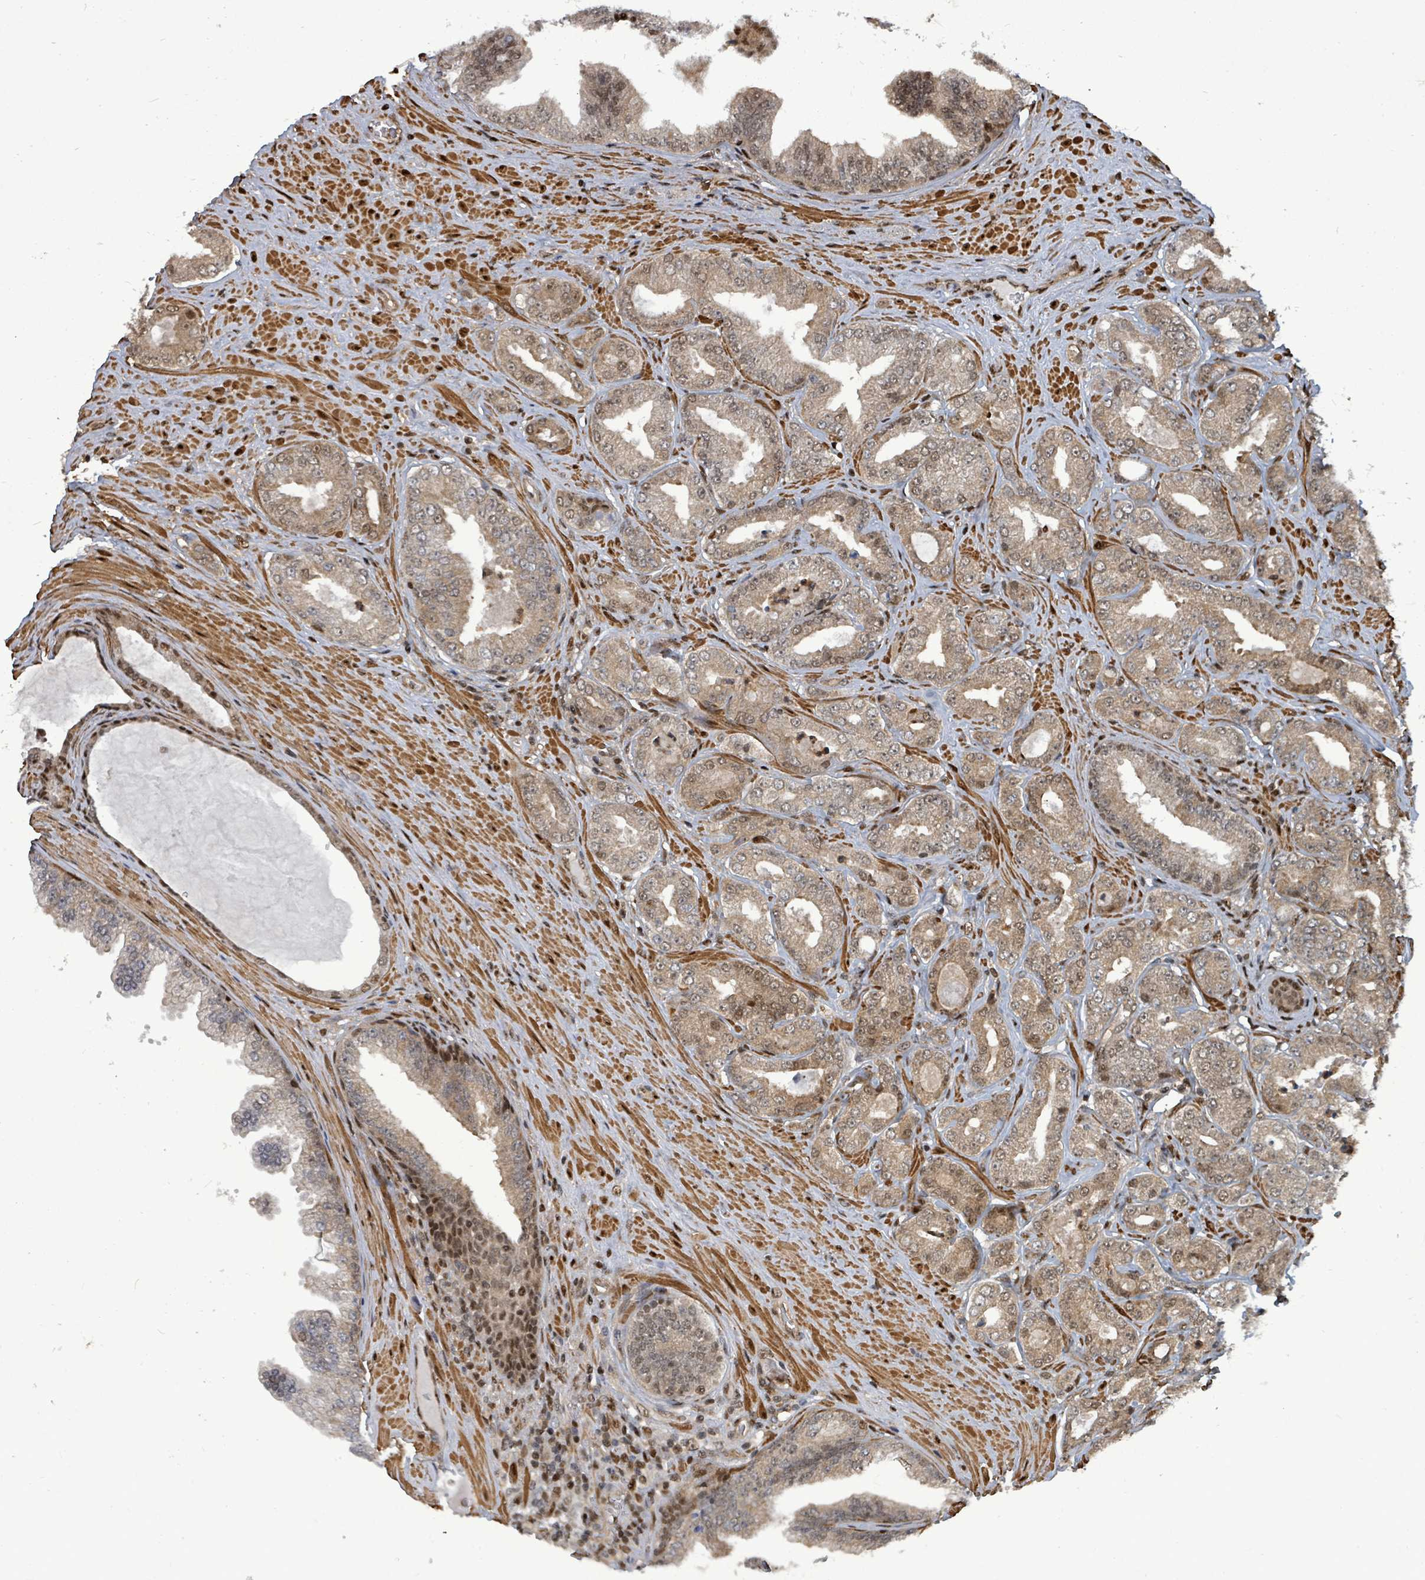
{"staining": {"intensity": "moderate", "quantity": "25%-75%", "location": "cytoplasmic/membranous,nuclear"}, "tissue": "prostate cancer", "cell_type": "Tumor cells", "image_type": "cancer", "snomed": [{"axis": "morphology", "description": "Adenocarcinoma, Low grade"}, {"axis": "topography", "description": "Prostate"}], "caption": "Human adenocarcinoma (low-grade) (prostate) stained for a protein (brown) shows moderate cytoplasmic/membranous and nuclear positive staining in approximately 25%-75% of tumor cells.", "gene": "TRDMT1", "patient": {"sex": "male", "age": 63}}